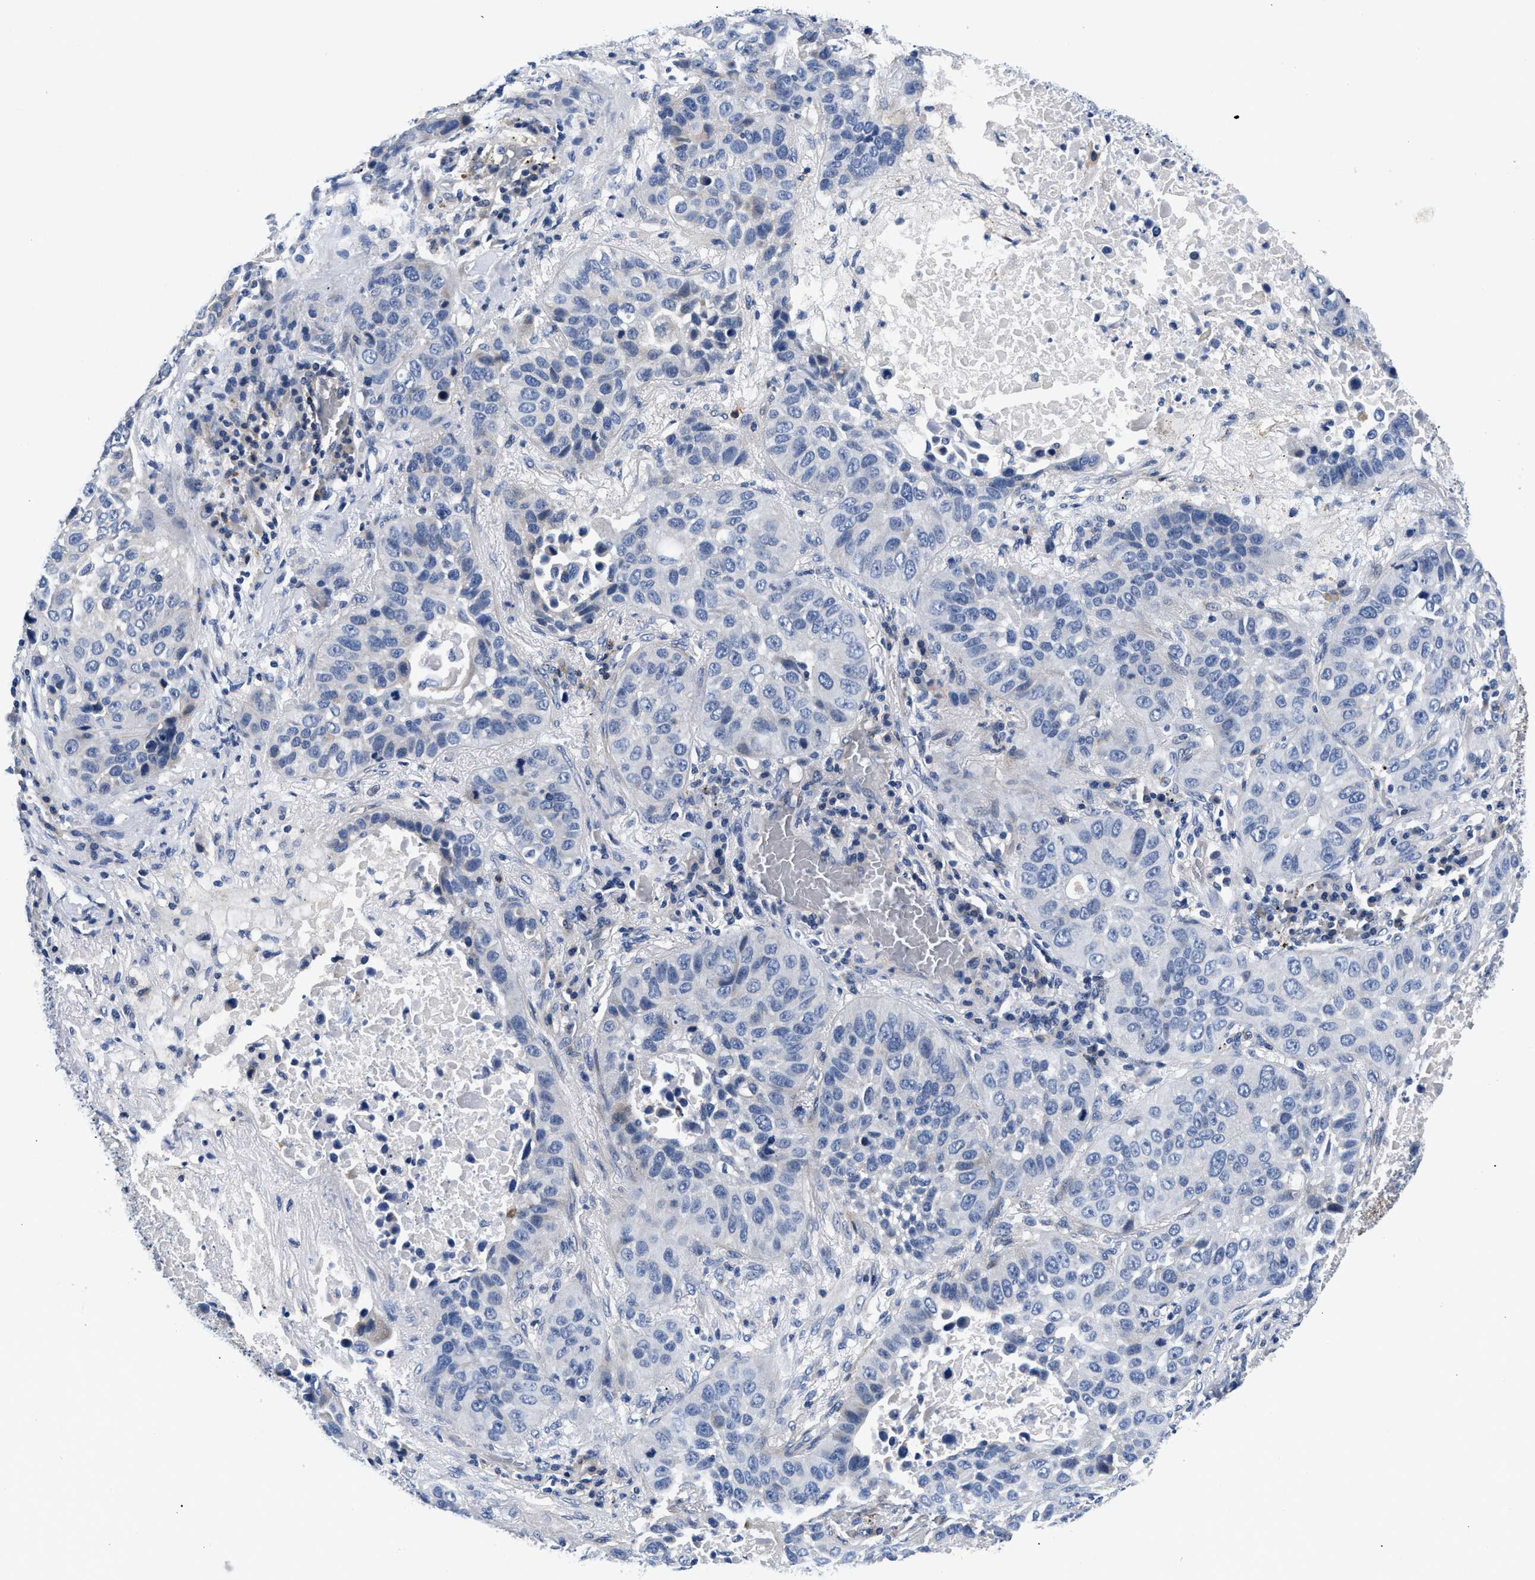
{"staining": {"intensity": "negative", "quantity": "none", "location": "none"}, "tissue": "lung cancer", "cell_type": "Tumor cells", "image_type": "cancer", "snomed": [{"axis": "morphology", "description": "Squamous cell carcinoma, NOS"}, {"axis": "topography", "description": "Lung"}], "caption": "This photomicrograph is of squamous cell carcinoma (lung) stained with IHC to label a protein in brown with the nuclei are counter-stained blue. There is no staining in tumor cells.", "gene": "P2RY4", "patient": {"sex": "male", "age": 57}}